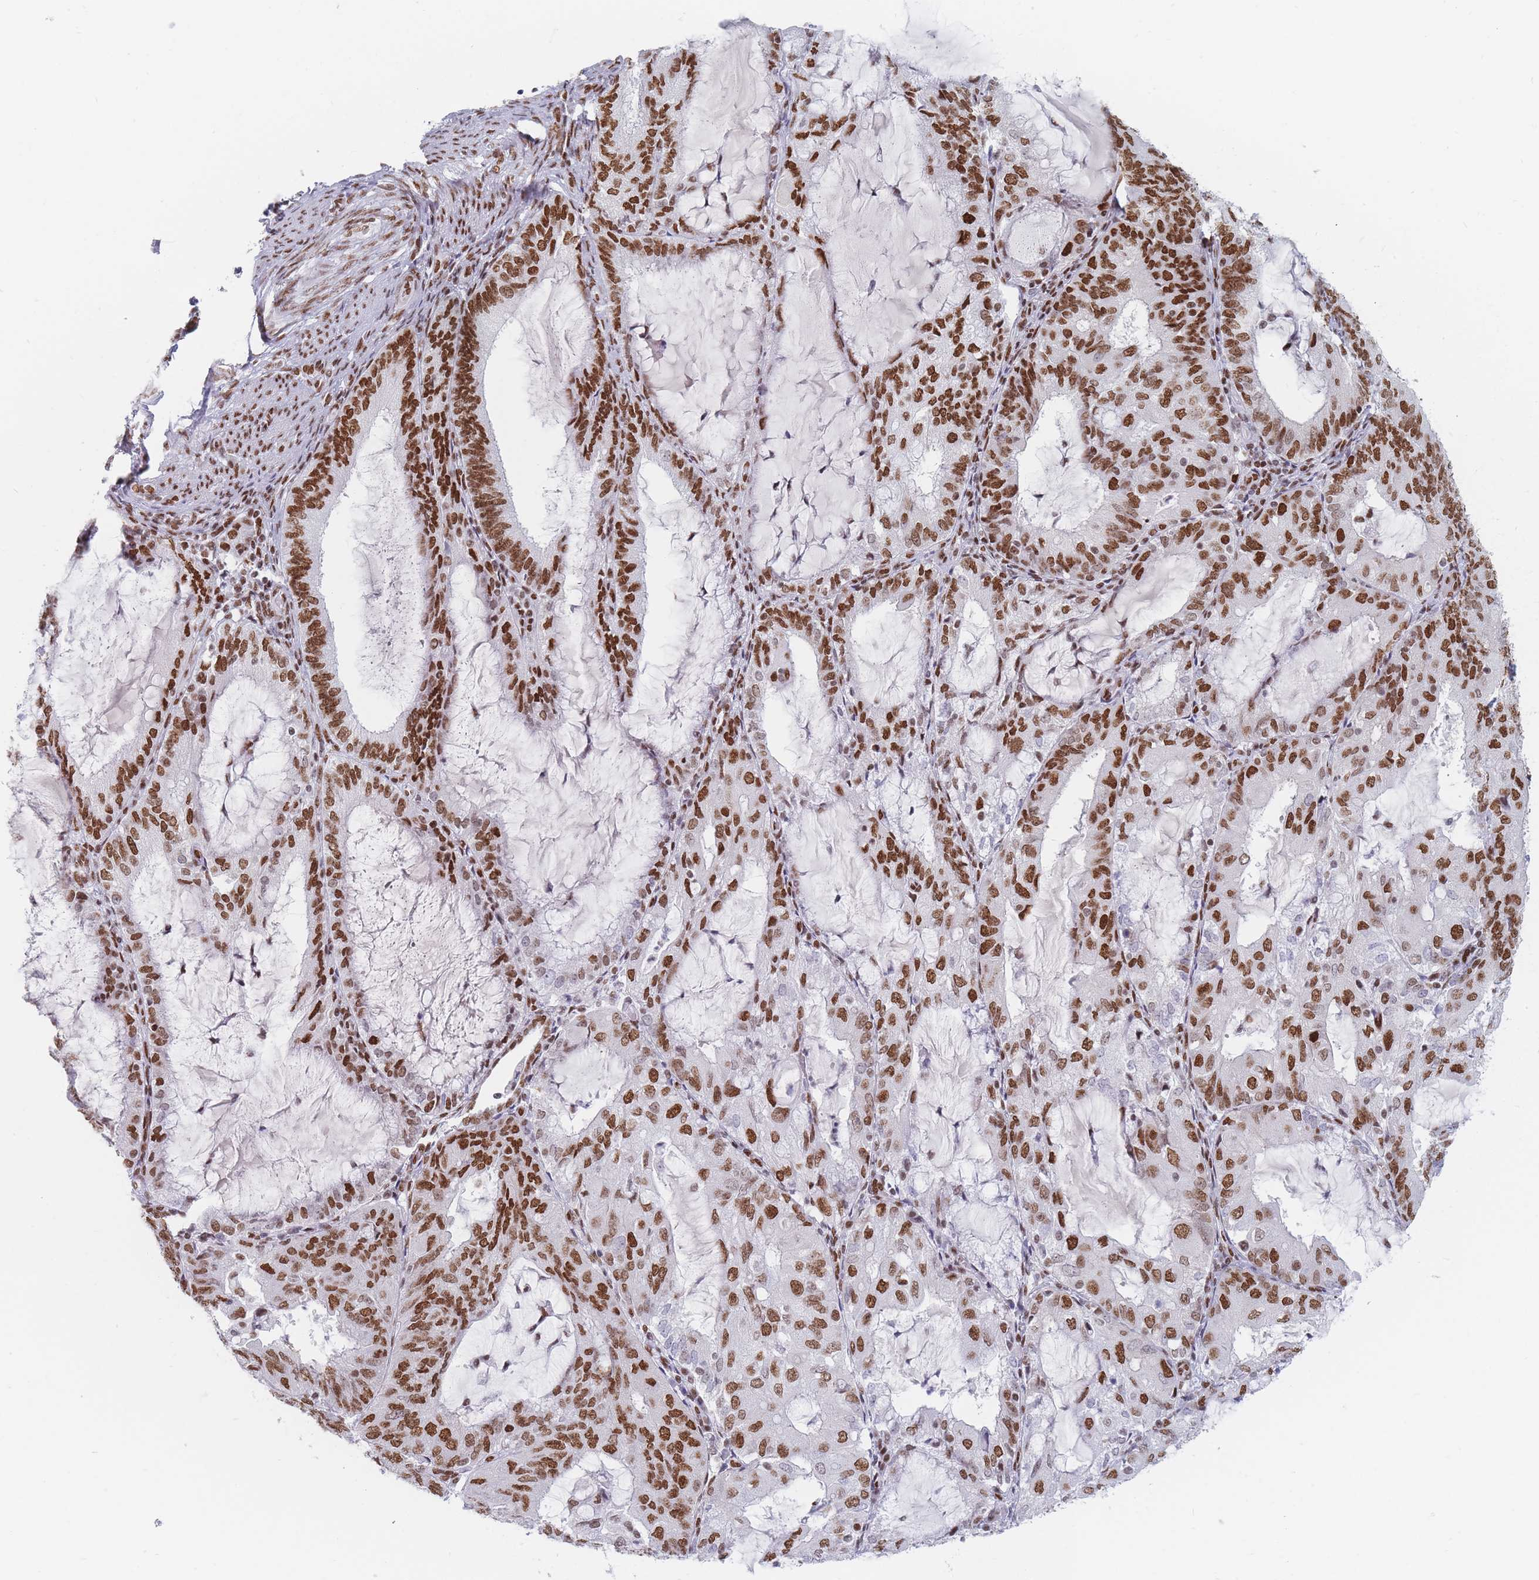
{"staining": {"intensity": "moderate", "quantity": ">75%", "location": "nuclear"}, "tissue": "endometrial cancer", "cell_type": "Tumor cells", "image_type": "cancer", "snomed": [{"axis": "morphology", "description": "Adenocarcinoma, NOS"}, {"axis": "topography", "description": "Endometrium"}], "caption": "About >75% of tumor cells in human endometrial cancer (adenocarcinoma) reveal moderate nuclear protein positivity as visualized by brown immunohistochemical staining.", "gene": "SAFB2", "patient": {"sex": "female", "age": 81}}